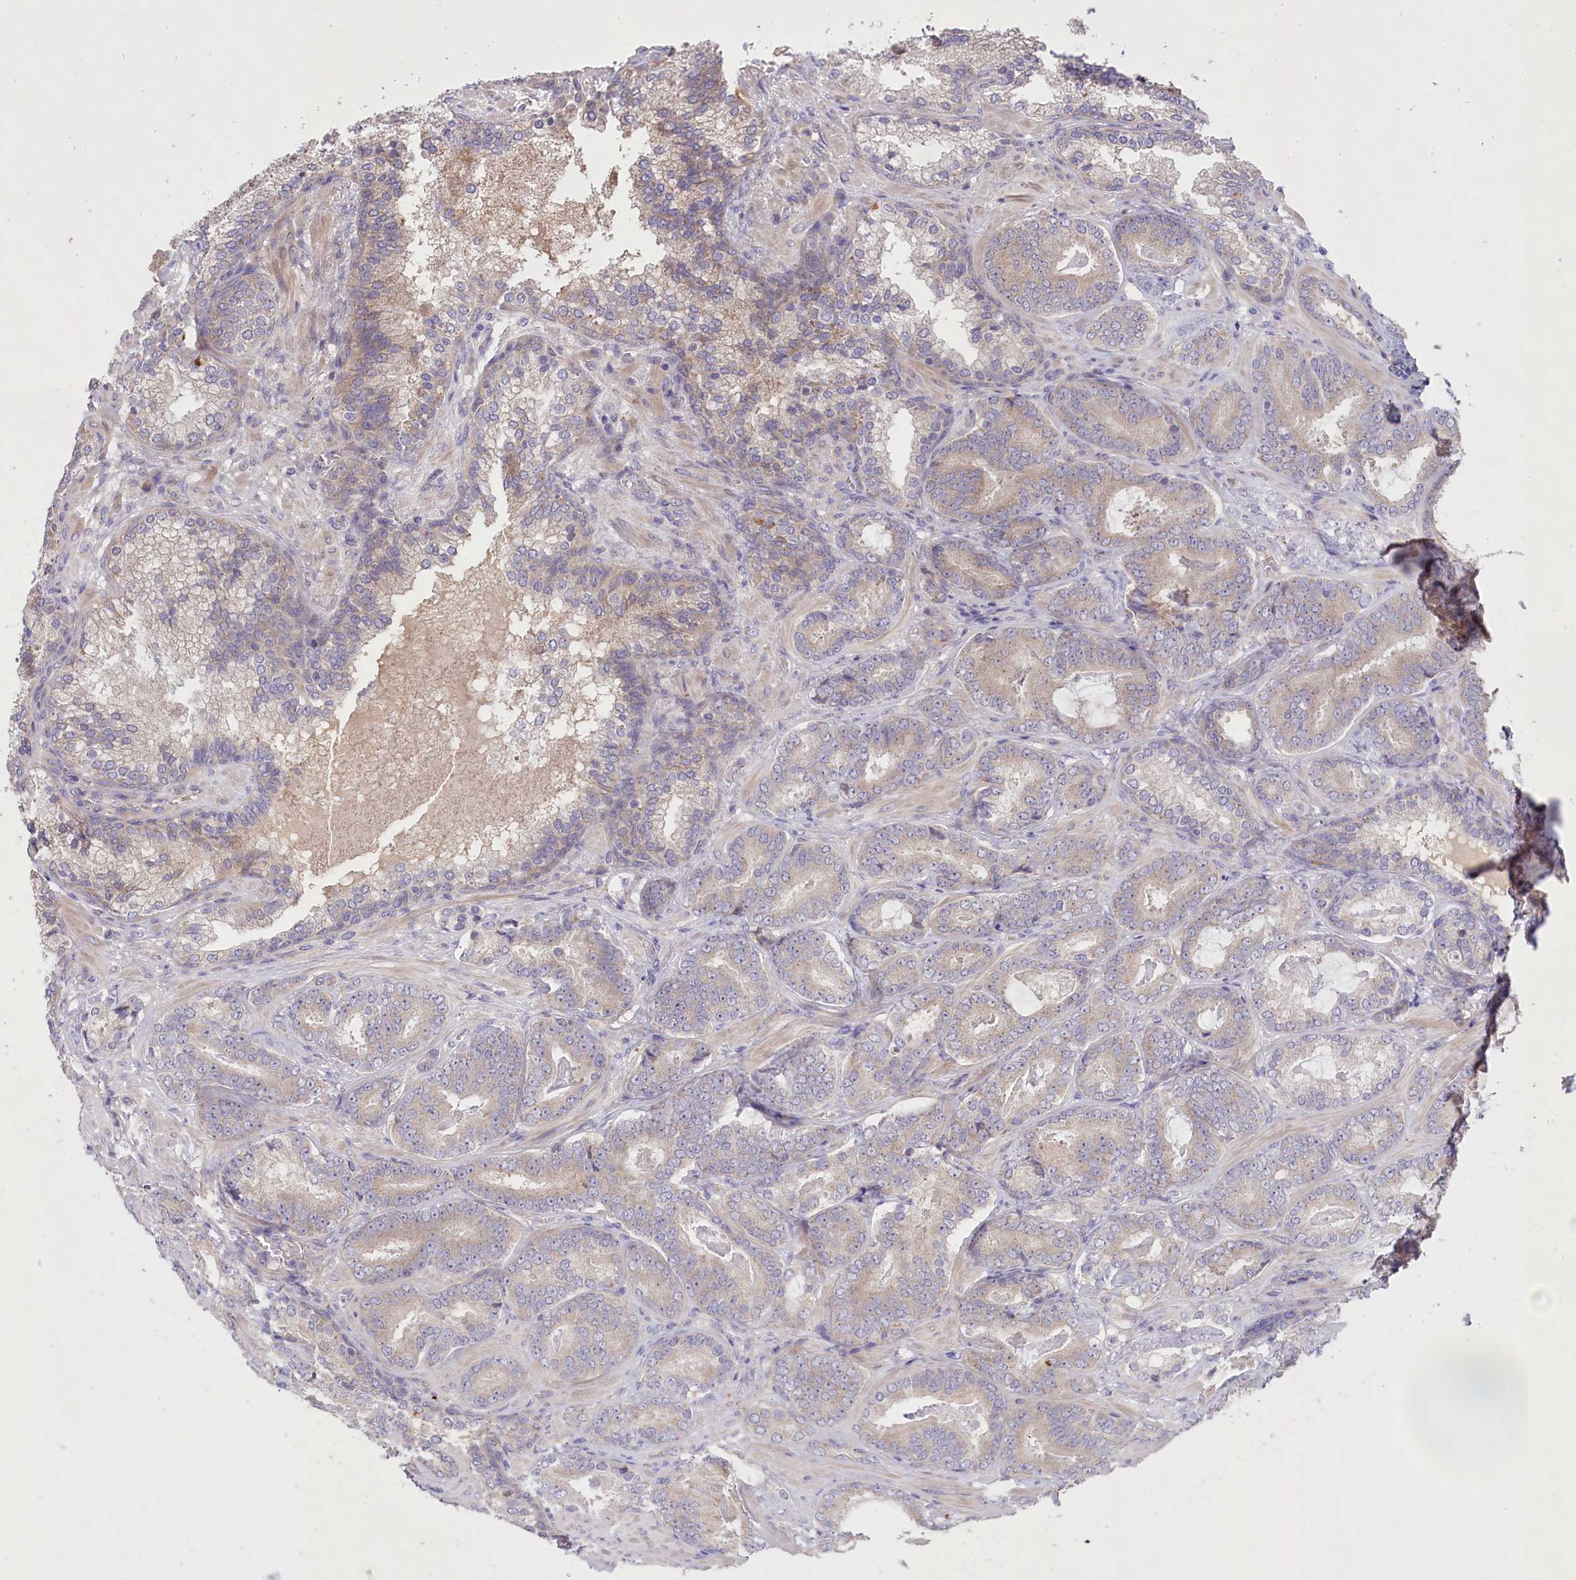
{"staining": {"intensity": "negative", "quantity": "none", "location": "none"}, "tissue": "prostate cancer", "cell_type": "Tumor cells", "image_type": "cancer", "snomed": [{"axis": "morphology", "description": "Adenocarcinoma, Low grade"}, {"axis": "topography", "description": "Prostate"}], "caption": "Human prostate cancer (adenocarcinoma (low-grade)) stained for a protein using immunohistochemistry (IHC) reveals no positivity in tumor cells.", "gene": "PBLD", "patient": {"sex": "male", "age": 60}}